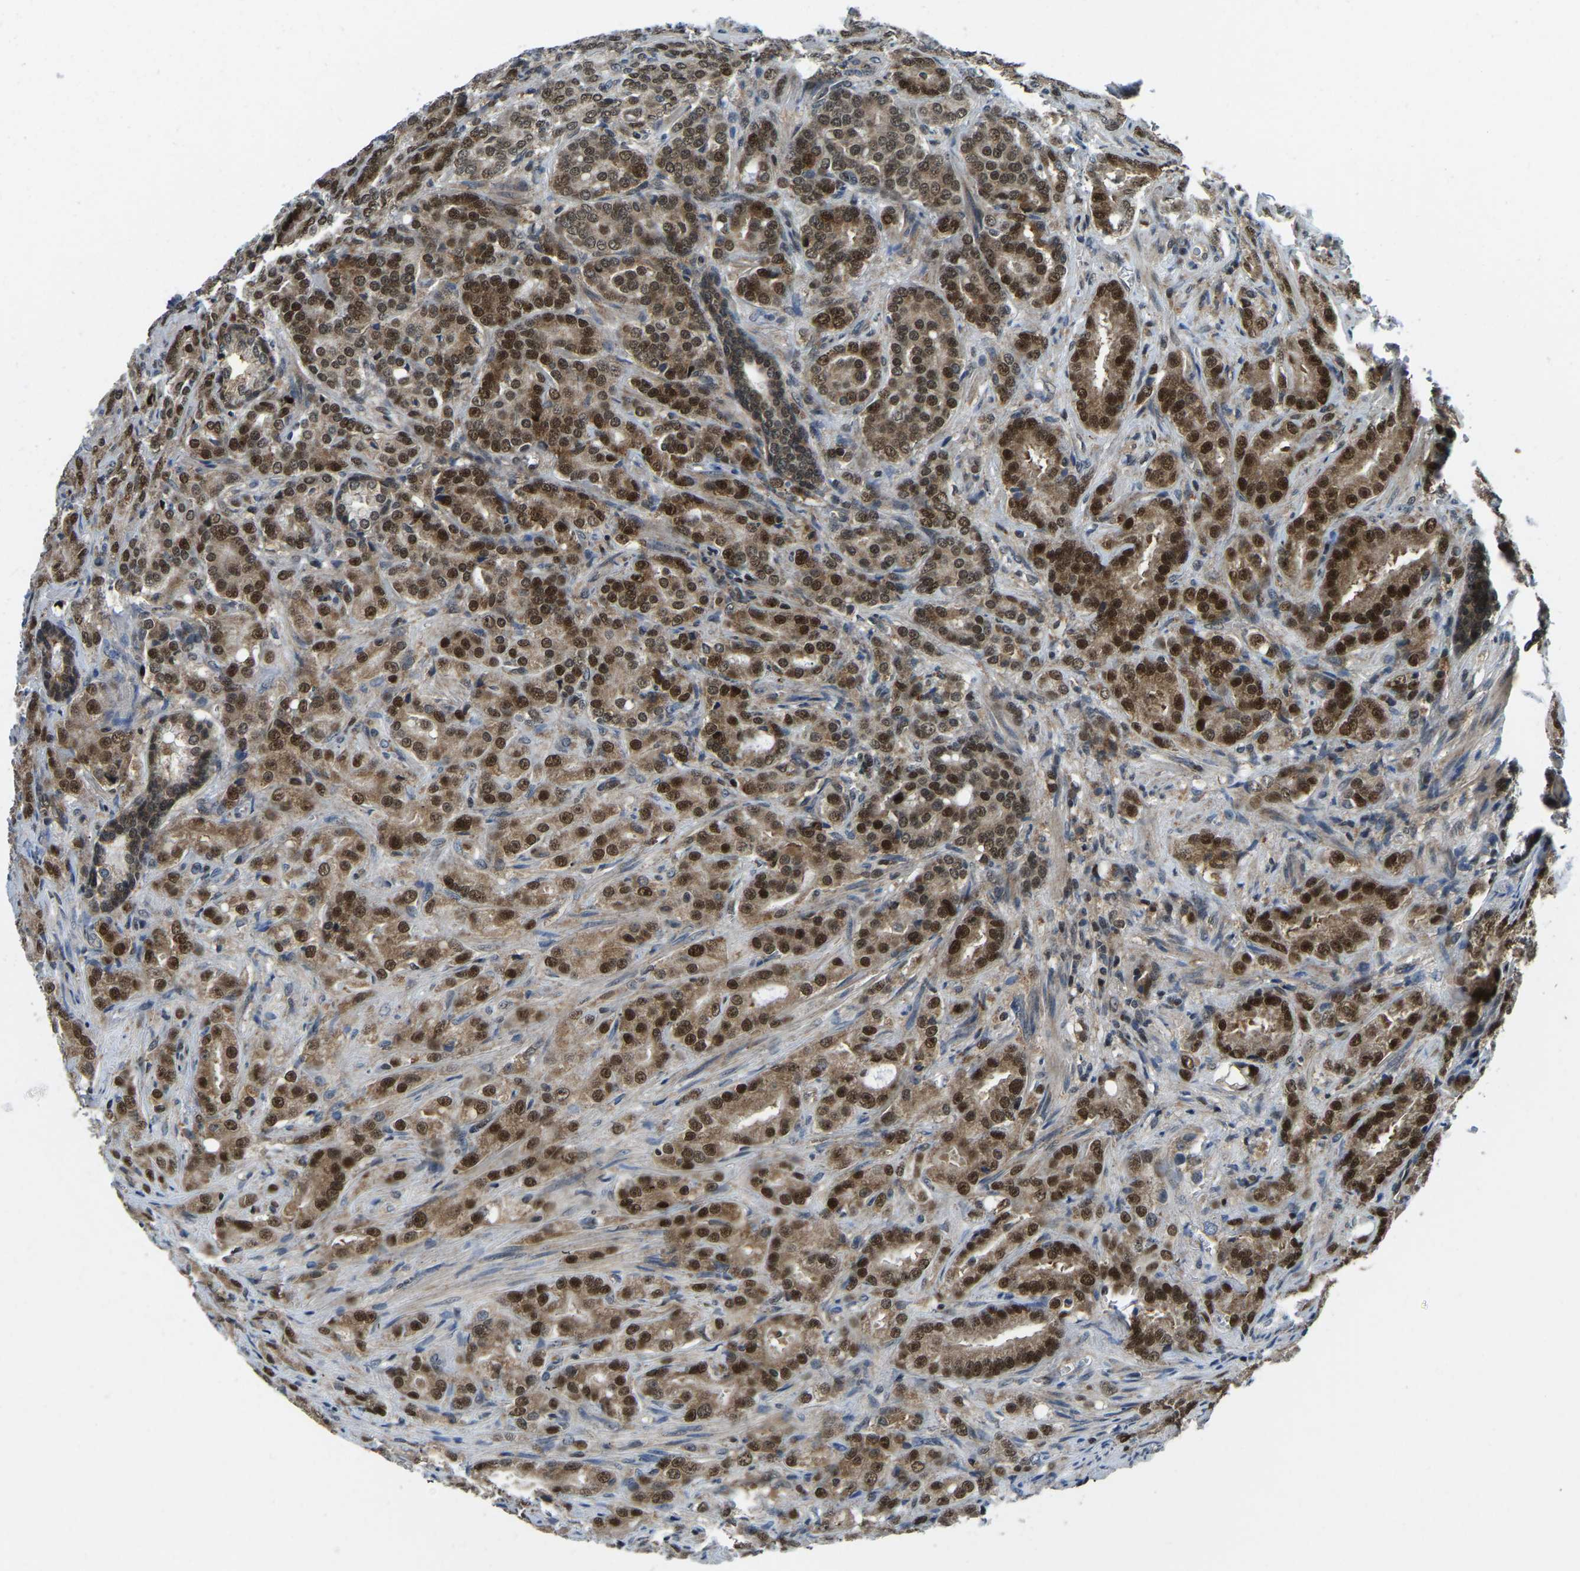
{"staining": {"intensity": "strong", "quantity": ">75%", "location": "cytoplasmic/membranous,nuclear"}, "tissue": "prostate cancer", "cell_type": "Tumor cells", "image_type": "cancer", "snomed": [{"axis": "morphology", "description": "Adenocarcinoma, High grade"}, {"axis": "topography", "description": "Prostate"}], "caption": "This photomicrograph displays IHC staining of human prostate cancer, with high strong cytoplasmic/membranous and nuclear positivity in about >75% of tumor cells.", "gene": "DFFA", "patient": {"sex": "male", "age": 64}}